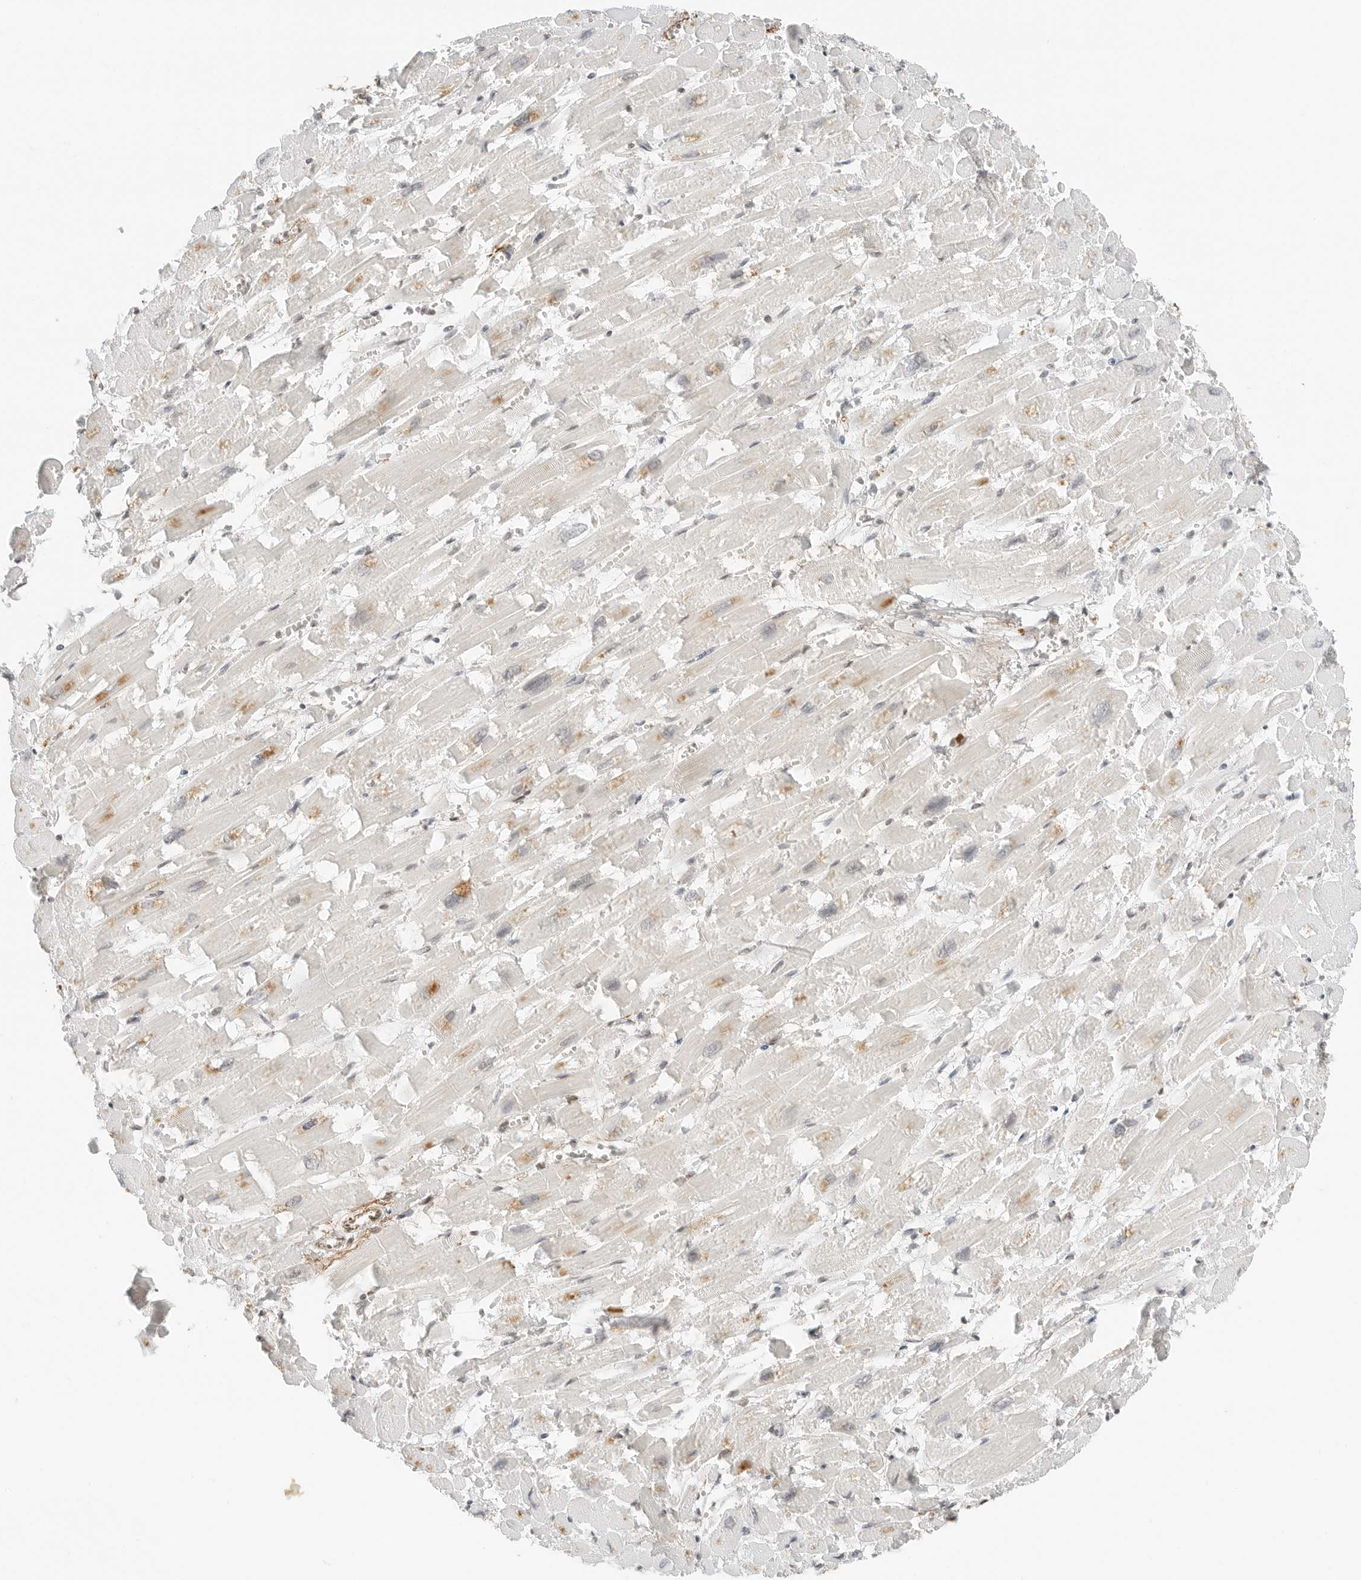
{"staining": {"intensity": "moderate", "quantity": "<25%", "location": "cytoplasmic/membranous"}, "tissue": "heart muscle", "cell_type": "Cardiomyocytes", "image_type": "normal", "snomed": [{"axis": "morphology", "description": "Normal tissue, NOS"}, {"axis": "topography", "description": "Heart"}], "caption": "Immunohistochemical staining of unremarkable human heart muscle reveals moderate cytoplasmic/membranous protein positivity in approximately <25% of cardiomyocytes.", "gene": "CRTC2", "patient": {"sex": "male", "age": 54}}